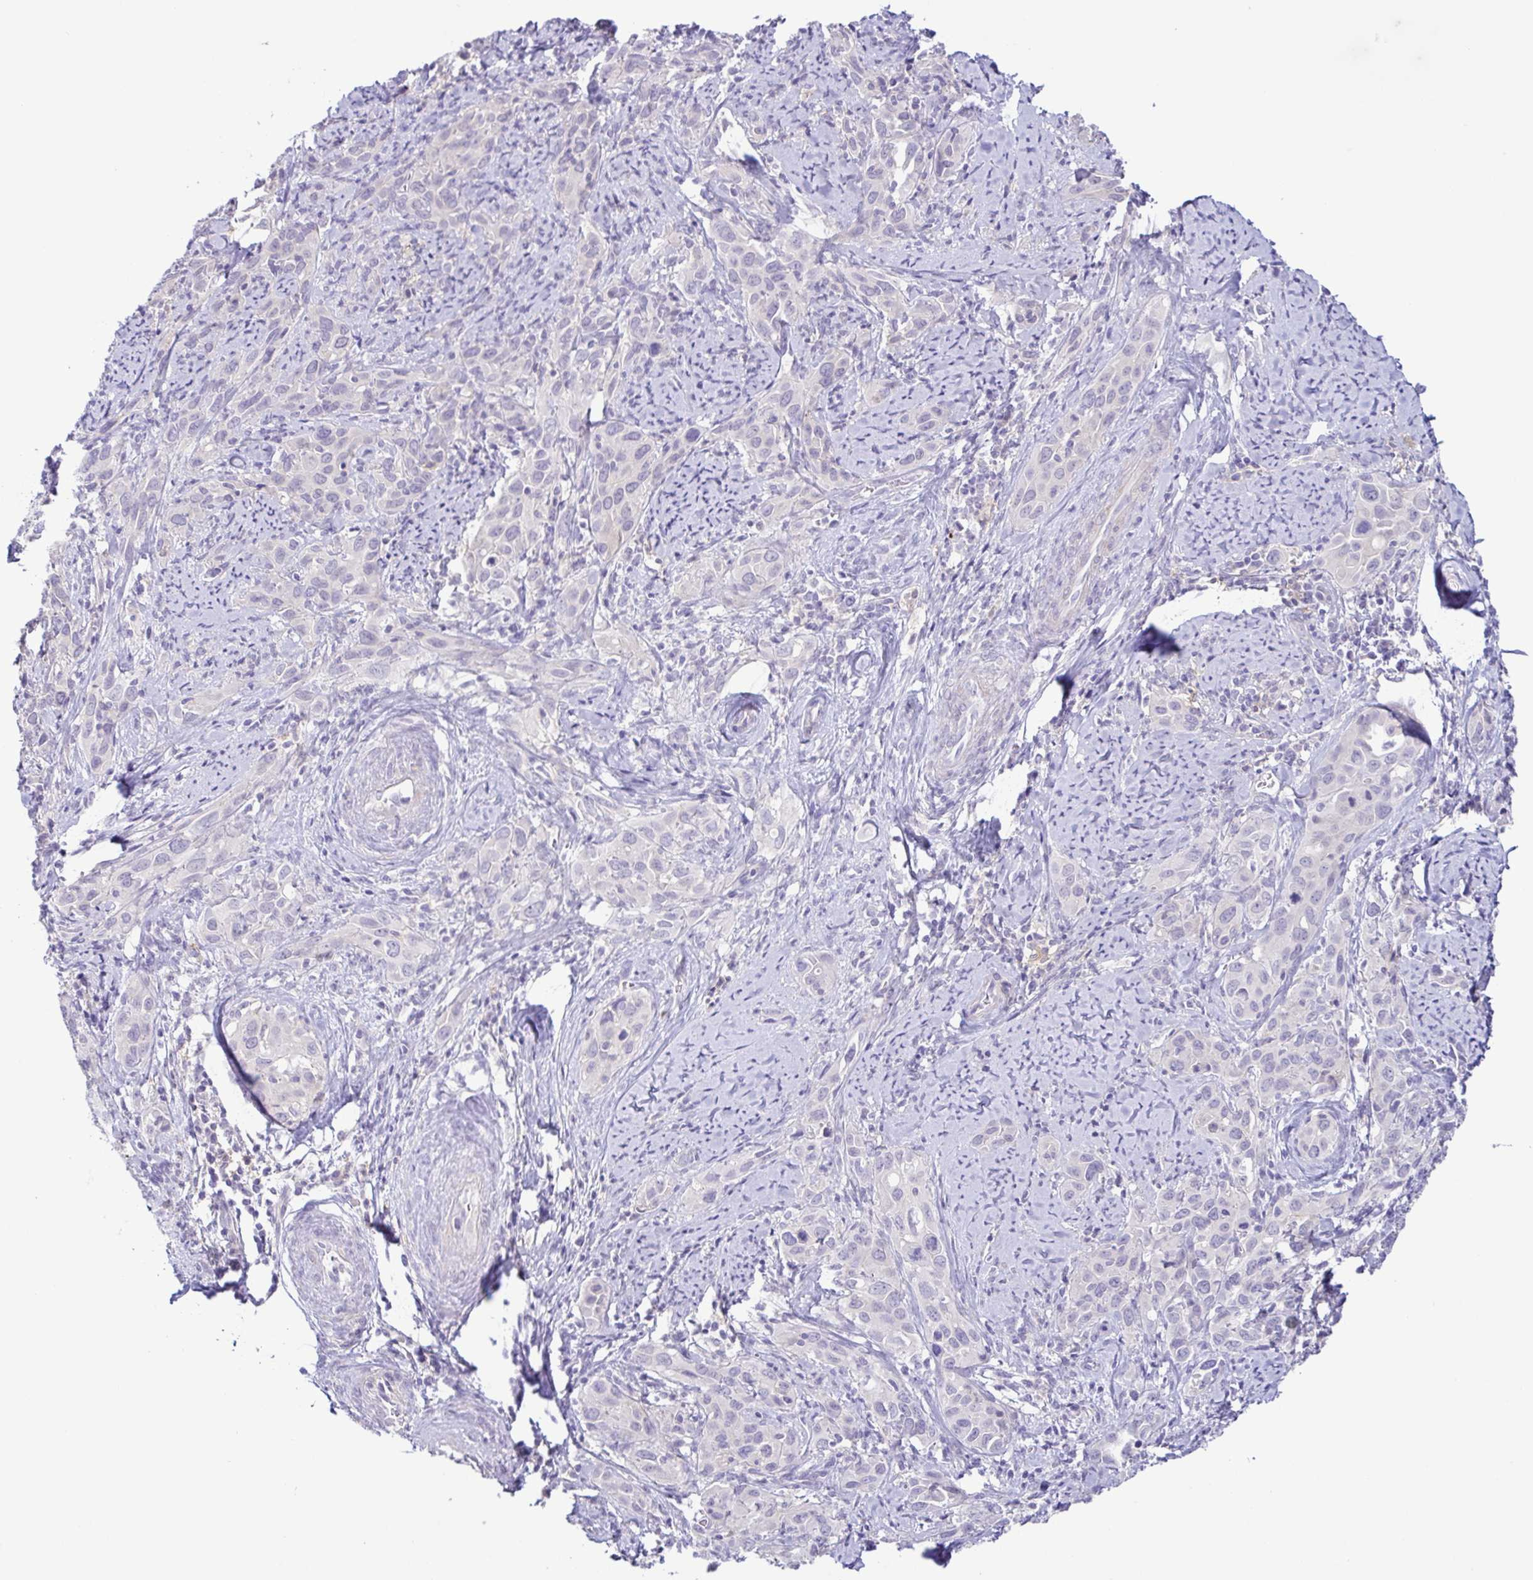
{"staining": {"intensity": "negative", "quantity": "none", "location": "none"}, "tissue": "cervical cancer", "cell_type": "Tumor cells", "image_type": "cancer", "snomed": [{"axis": "morphology", "description": "Squamous cell carcinoma, NOS"}, {"axis": "topography", "description": "Cervix"}], "caption": "Immunohistochemistry (IHC) micrograph of cervical squamous cell carcinoma stained for a protein (brown), which reveals no positivity in tumor cells.", "gene": "TERT", "patient": {"sex": "female", "age": 51}}